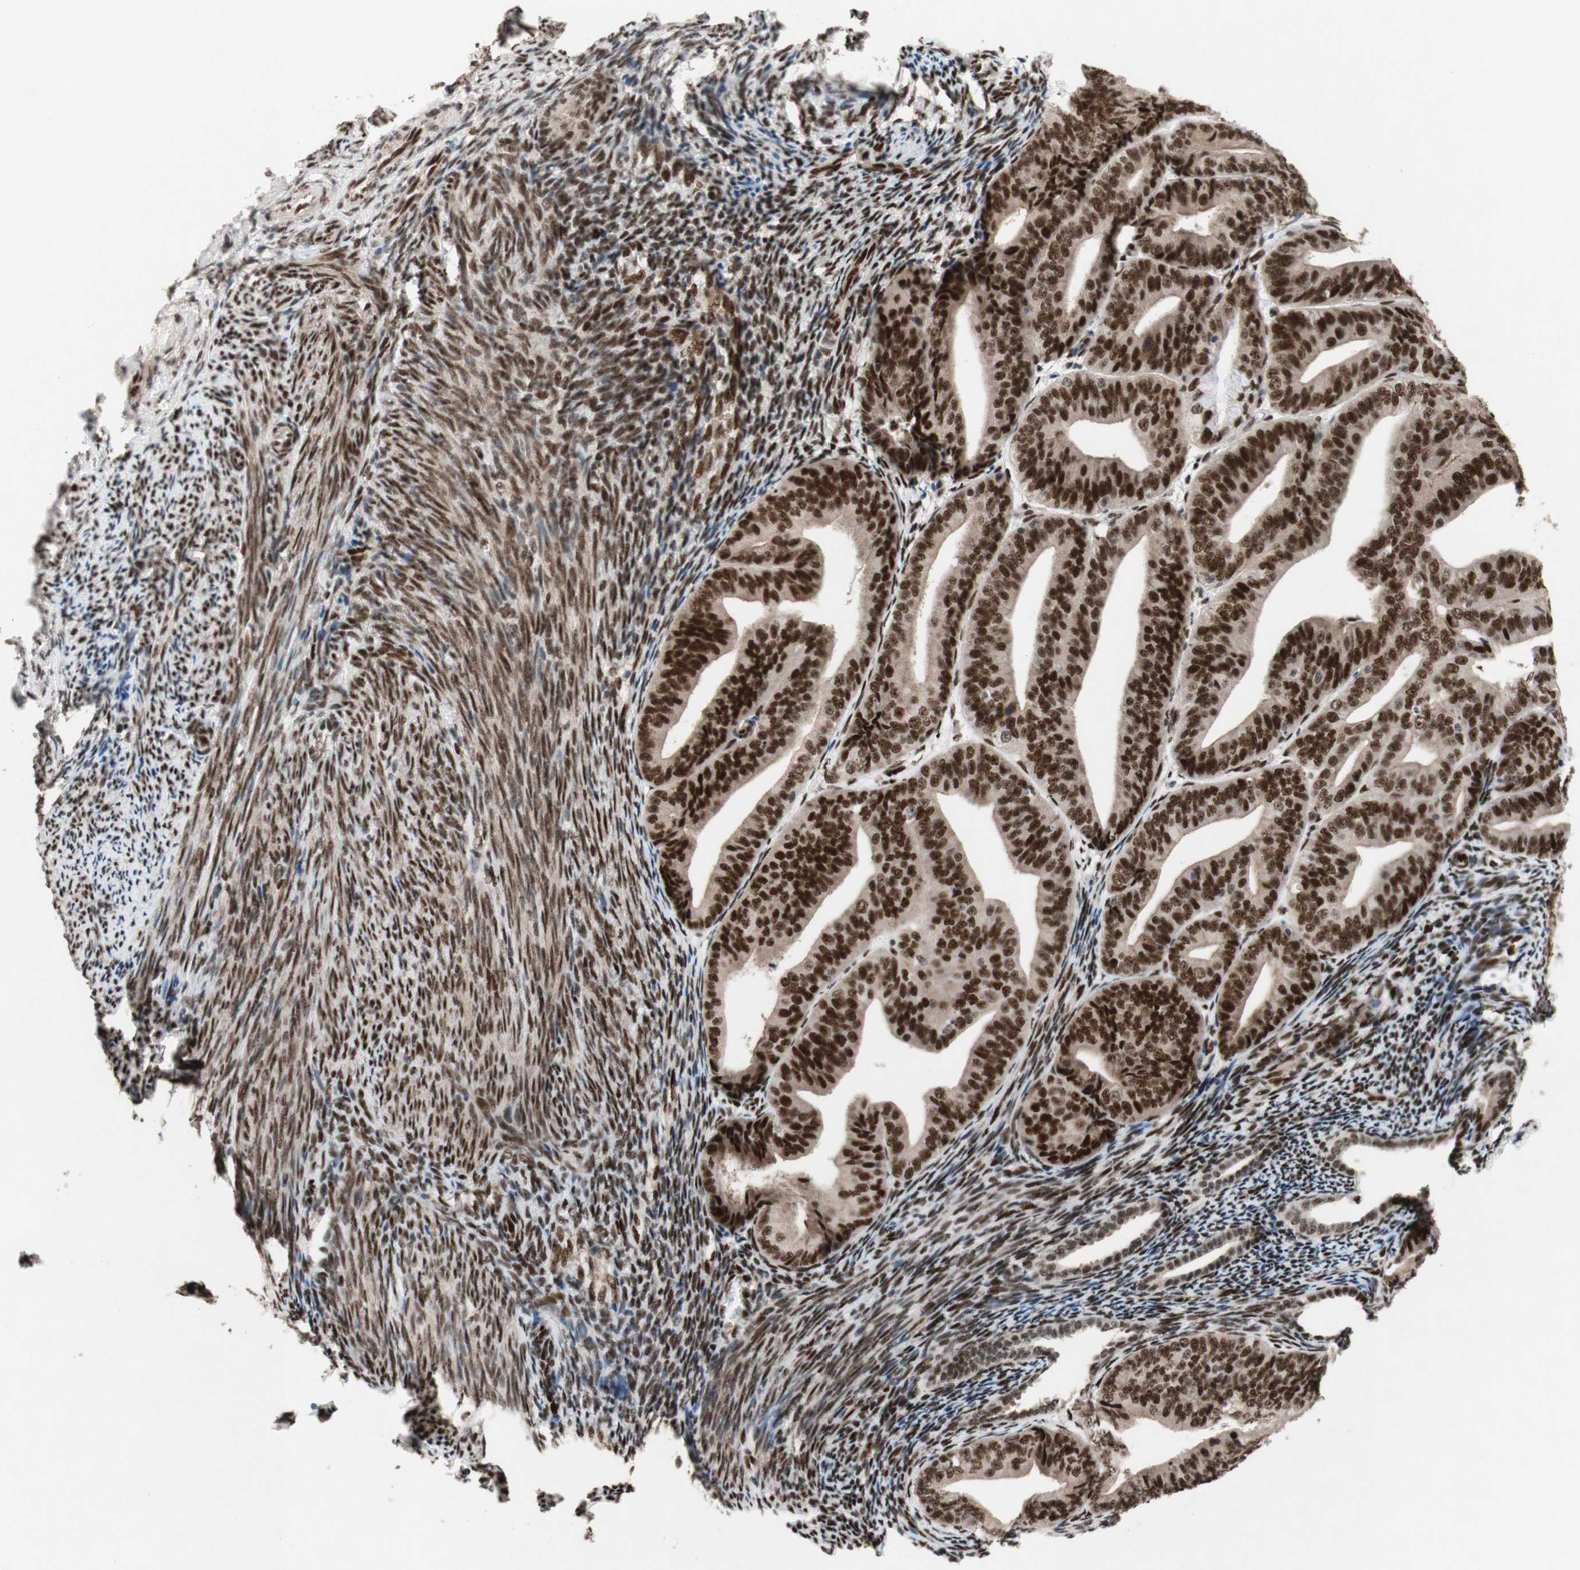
{"staining": {"intensity": "strong", "quantity": ">75%", "location": "nuclear"}, "tissue": "endometrial cancer", "cell_type": "Tumor cells", "image_type": "cancer", "snomed": [{"axis": "morphology", "description": "Adenocarcinoma, NOS"}, {"axis": "topography", "description": "Endometrium"}], "caption": "Immunohistochemical staining of endometrial adenocarcinoma displays high levels of strong nuclear protein positivity in approximately >75% of tumor cells. (IHC, brightfield microscopy, high magnification).", "gene": "TLE1", "patient": {"sex": "female", "age": 63}}